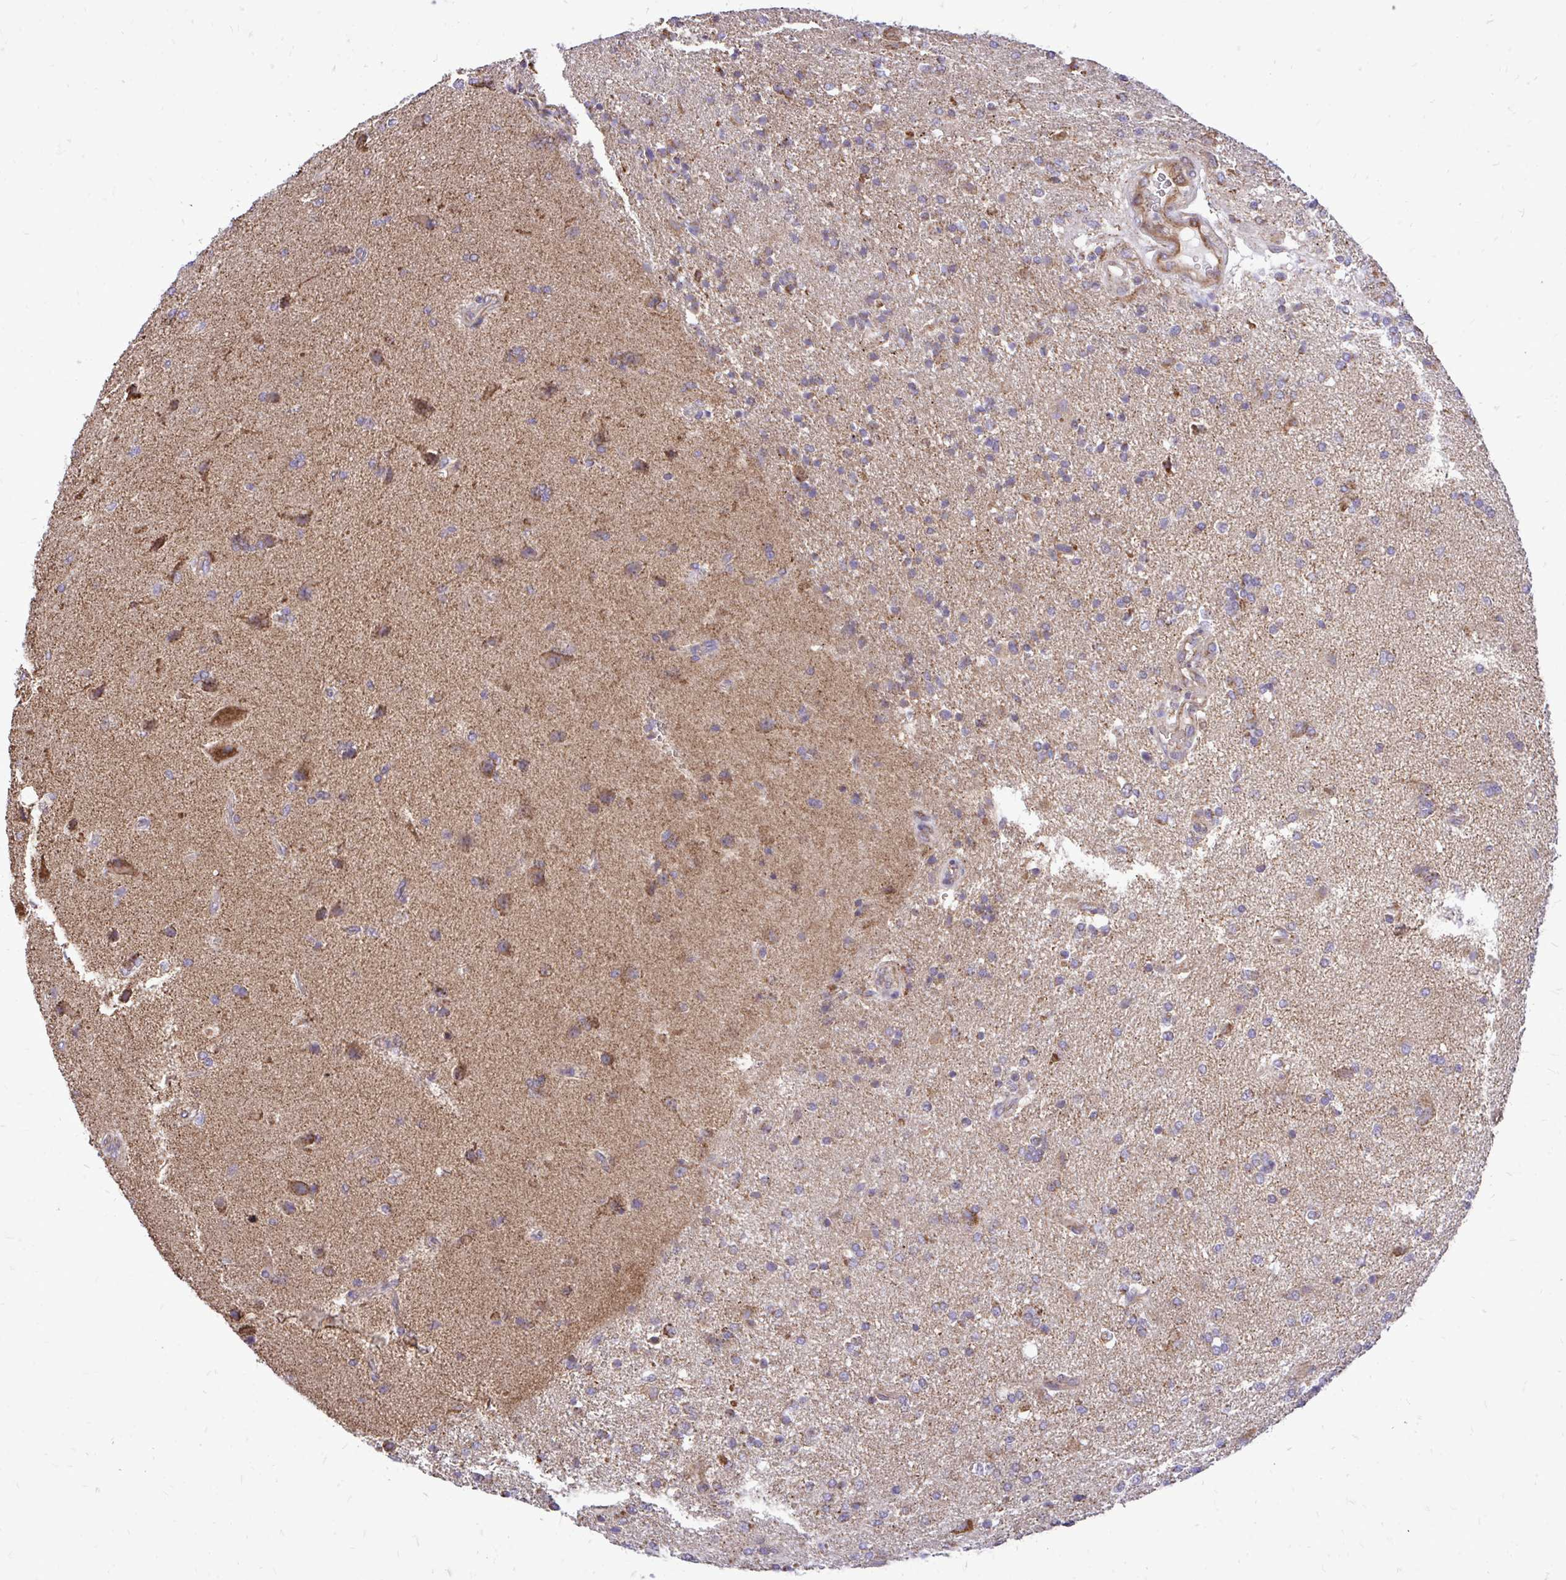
{"staining": {"intensity": "moderate", "quantity": "<25%", "location": "cytoplasmic/membranous"}, "tissue": "glioma", "cell_type": "Tumor cells", "image_type": "cancer", "snomed": [{"axis": "morphology", "description": "Glioma, malignant, High grade"}, {"axis": "topography", "description": "Brain"}], "caption": "A histopathology image of malignant glioma (high-grade) stained for a protein exhibits moderate cytoplasmic/membranous brown staining in tumor cells. Nuclei are stained in blue.", "gene": "UBE2C", "patient": {"sex": "male", "age": 56}}